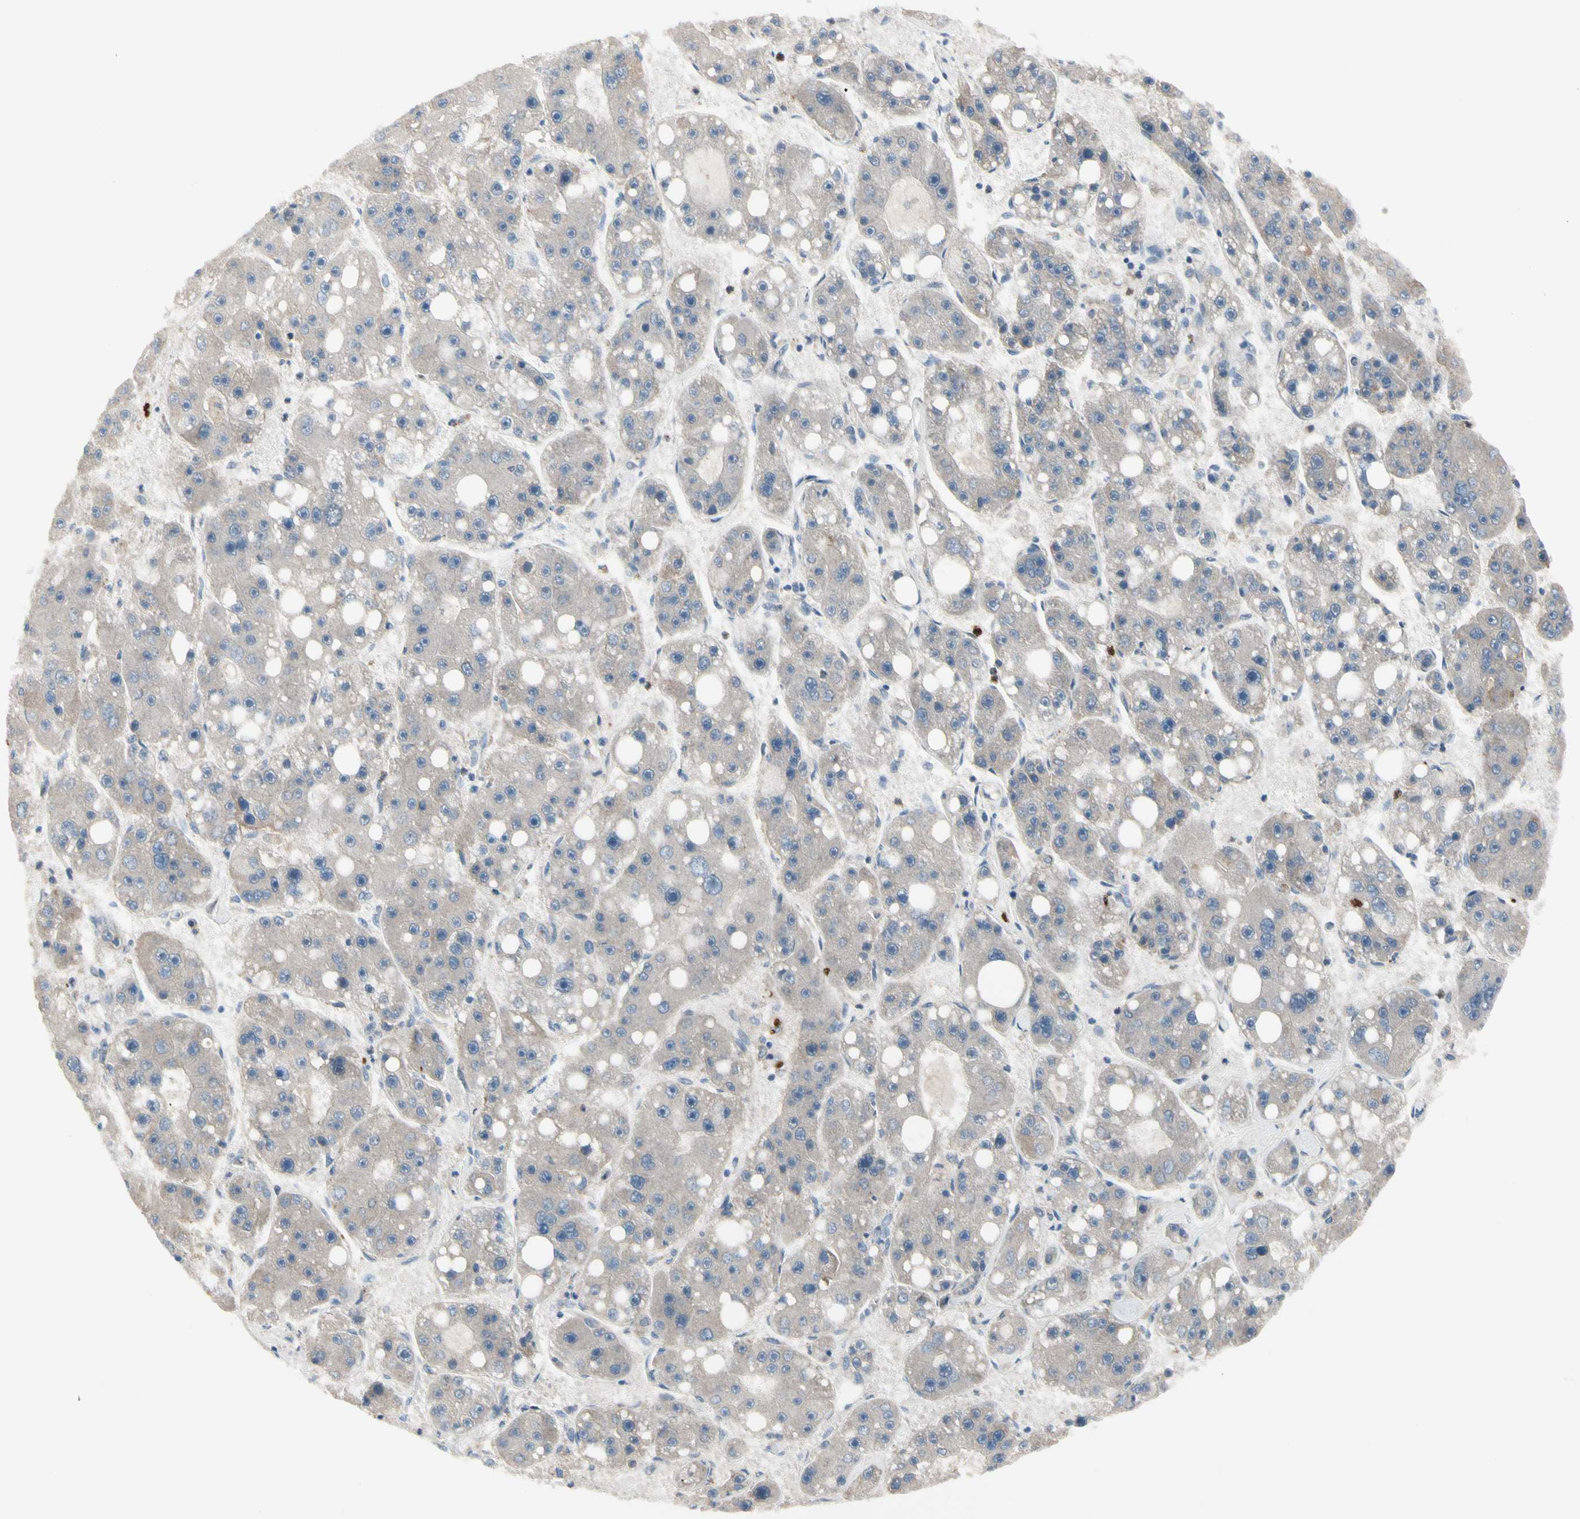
{"staining": {"intensity": "negative", "quantity": "none", "location": "none"}, "tissue": "liver cancer", "cell_type": "Tumor cells", "image_type": "cancer", "snomed": [{"axis": "morphology", "description": "Carcinoma, Hepatocellular, NOS"}, {"axis": "topography", "description": "Liver"}], "caption": "The immunohistochemistry photomicrograph has no significant staining in tumor cells of liver cancer tissue.", "gene": "HJURP", "patient": {"sex": "female", "age": 61}}